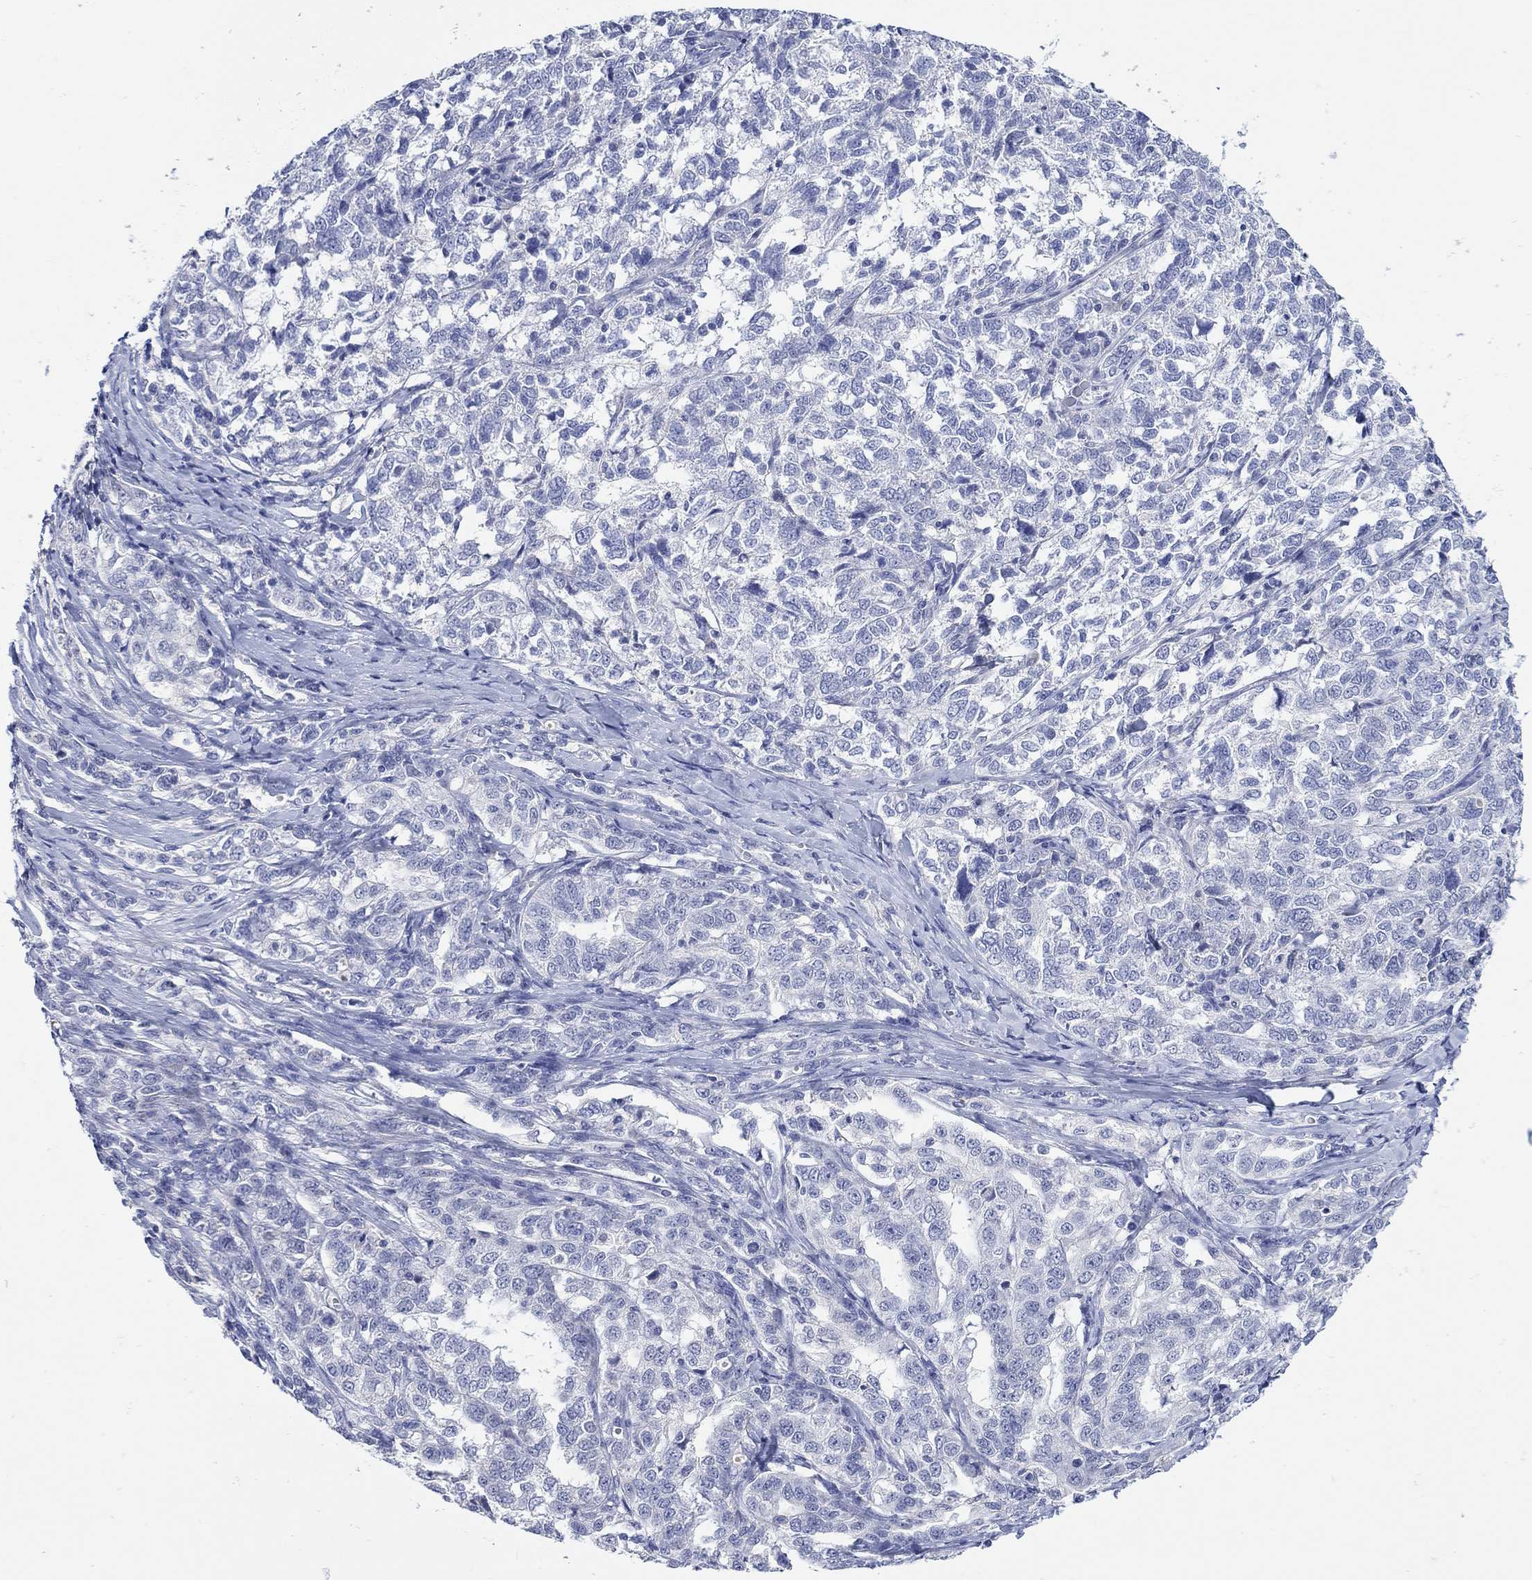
{"staining": {"intensity": "negative", "quantity": "none", "location": "none"}, "tissue": "ovarian cancer", "cell_type": "Tumor cells", "image_type": "cancer", "snomed": [{"axis": "morphology", "description": "Cystadenocarcinoma, serous, NOS"}, {"axis": "topography", "description": "Ovary"}], "caption": "DAB immunohistochemical staining of human ovarian serous cystadenocarcinoma shows no significant expression in tumor cells. The staining is performed using DAB (3,3'-diaminobenzidine) brown chromogen with nuclei counter-stained in using hematoxylin.", "gene": "KRT222", "patient": {"sex": "female", "age": 71}}